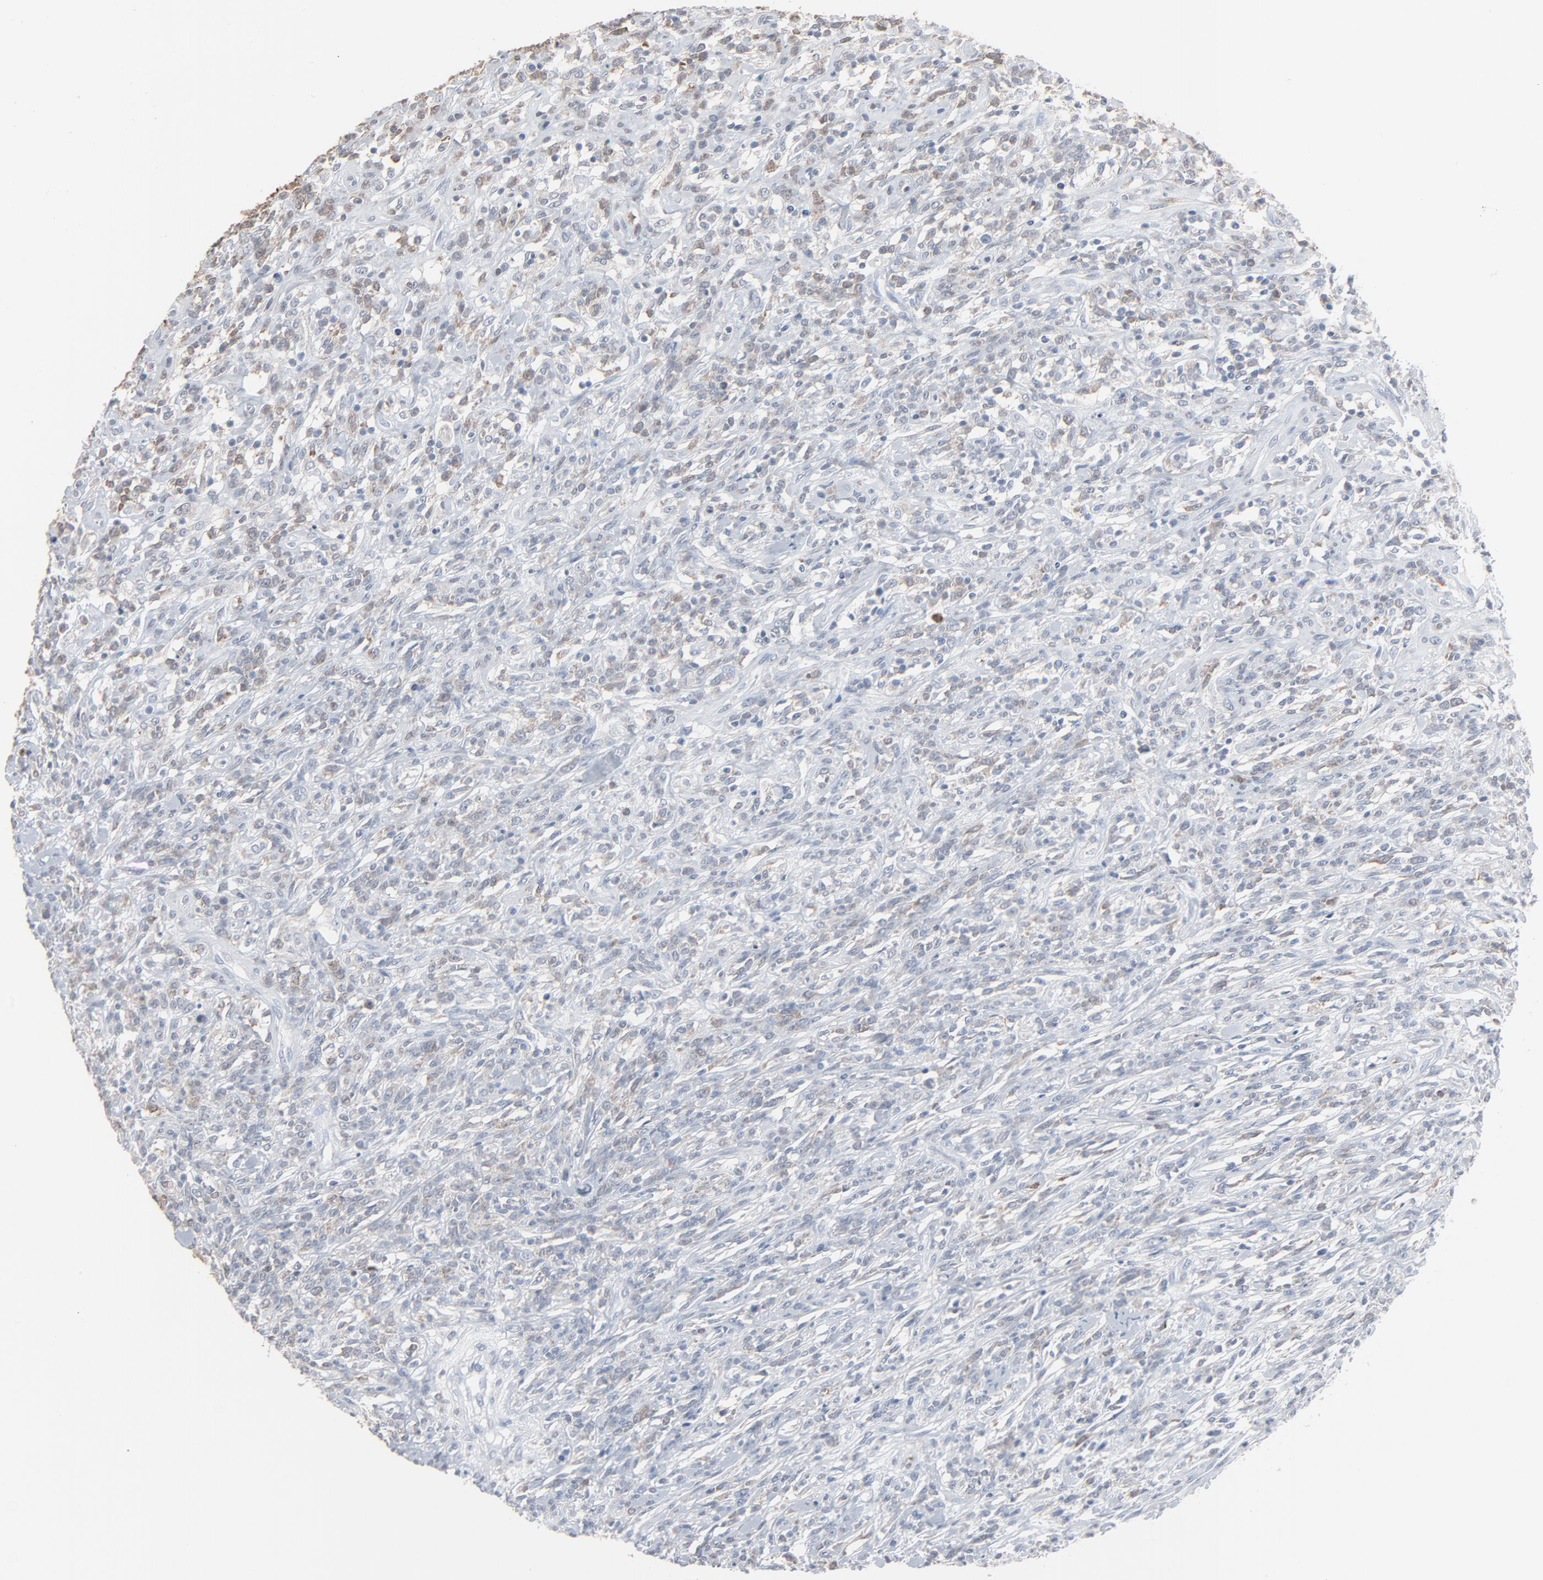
{"staining": {"intensity": "weak", "quantity": "25%-75%", "location": "cytoplasmic/membranous"}, "tissue": "lymphoma", "cell_type": "Tumor cells", "image_type": "cancer", "snomed": [{"axis": "morphology", "description": "Malignant lymphoma, non-Hodgkin's type, High grade"}, {"axis": "topography", "description": "Lymph node"}], "caption": "IHC (DAB) staining of high-grade malignant lymphoma, non-Hodgkin's type demonstrates weak cytoplasmic/membranous protein expression in approximately 25%-75% of tumor cells.", "gene": "PHGDH", "patient": {"sex": "female", "age": 73}}